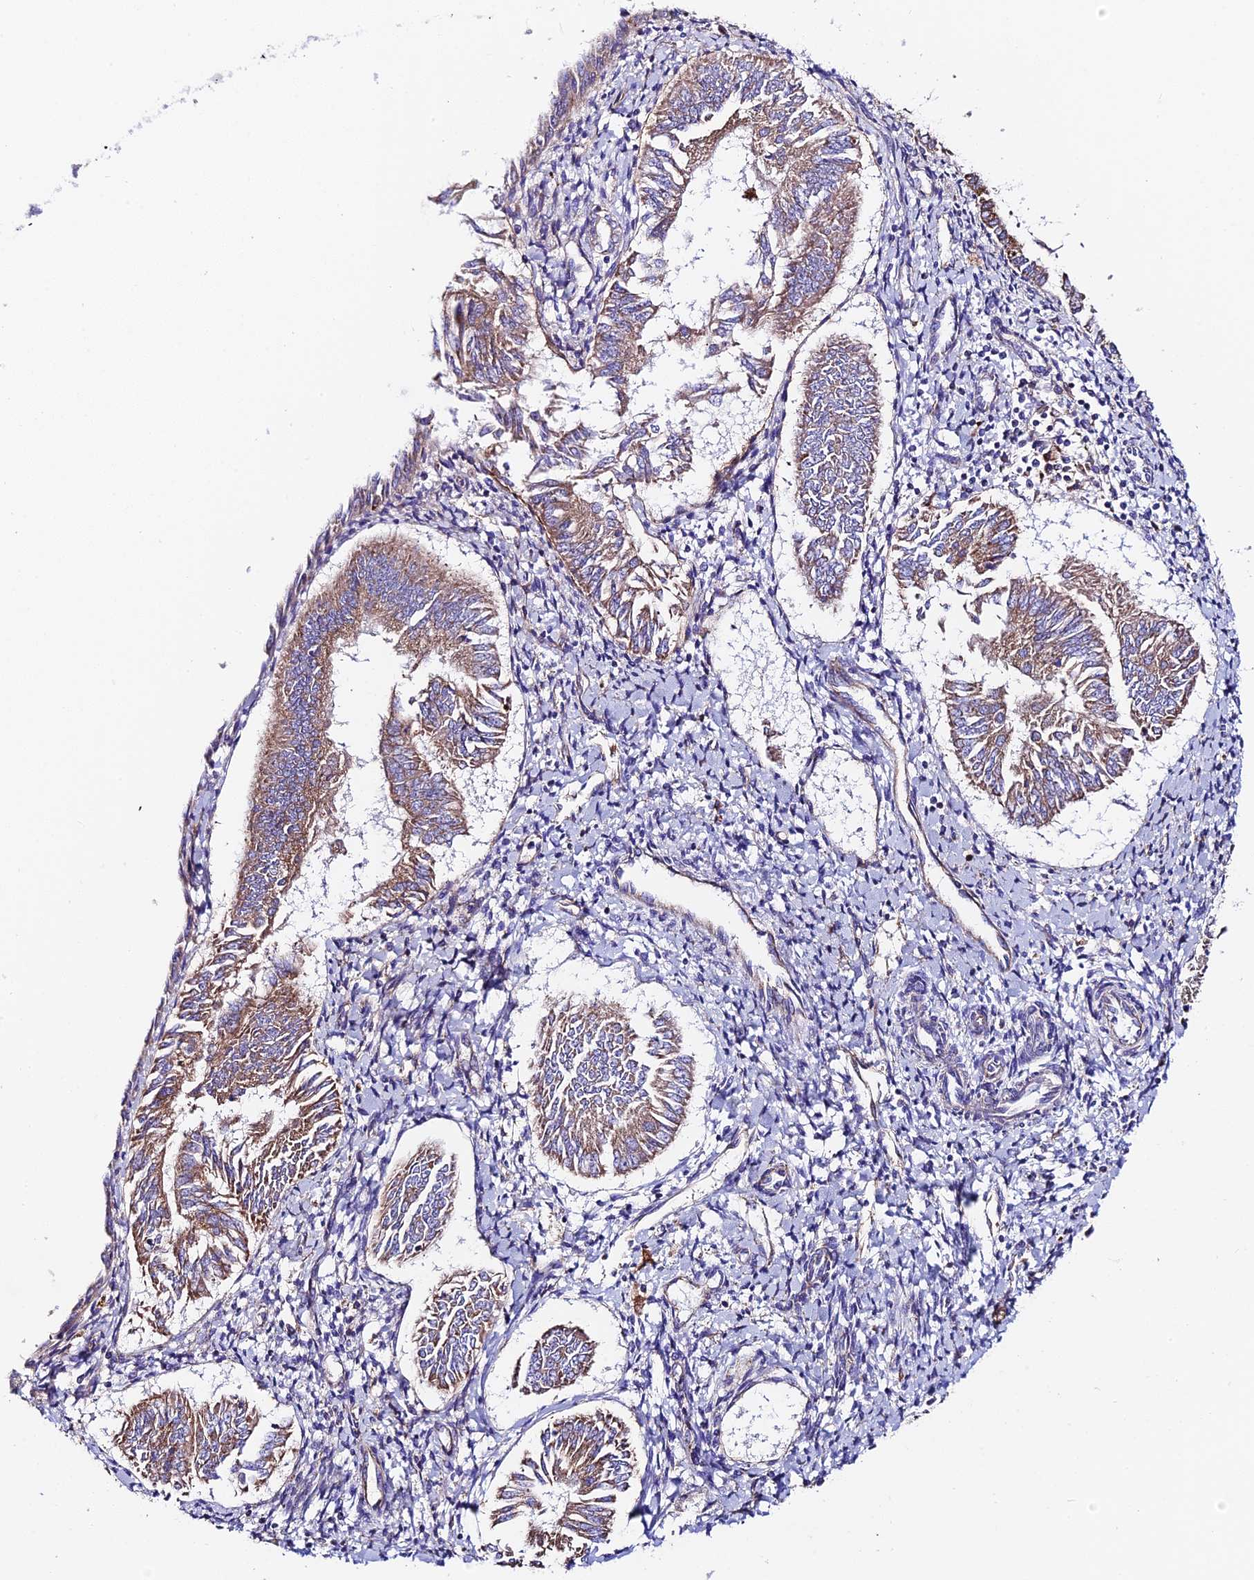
{"staining": {"intensity": "moderate", "quantity": ">75%", "location": "cytoplasmic/membranous"}, "tissue": "endometrial cancer", "cell_type": "Tumor cells", "image_type": "cancer", "snomed": [{"axis": "morphology", "description": "Adenocarcinoma, NOS"}, {"axis": "topography", "description": "Endometrium"}], "caption": "An immunohistochemistry (IHC) histopathology image of neoplastic tissue is shown. Protein staining in brown highlights moderate cytoplasmic/membranous positivity in endometrial adenocarcinoma within tumor cells.", "gene": "VPS13C", "patient": {"sex": "female", "age": 58}}